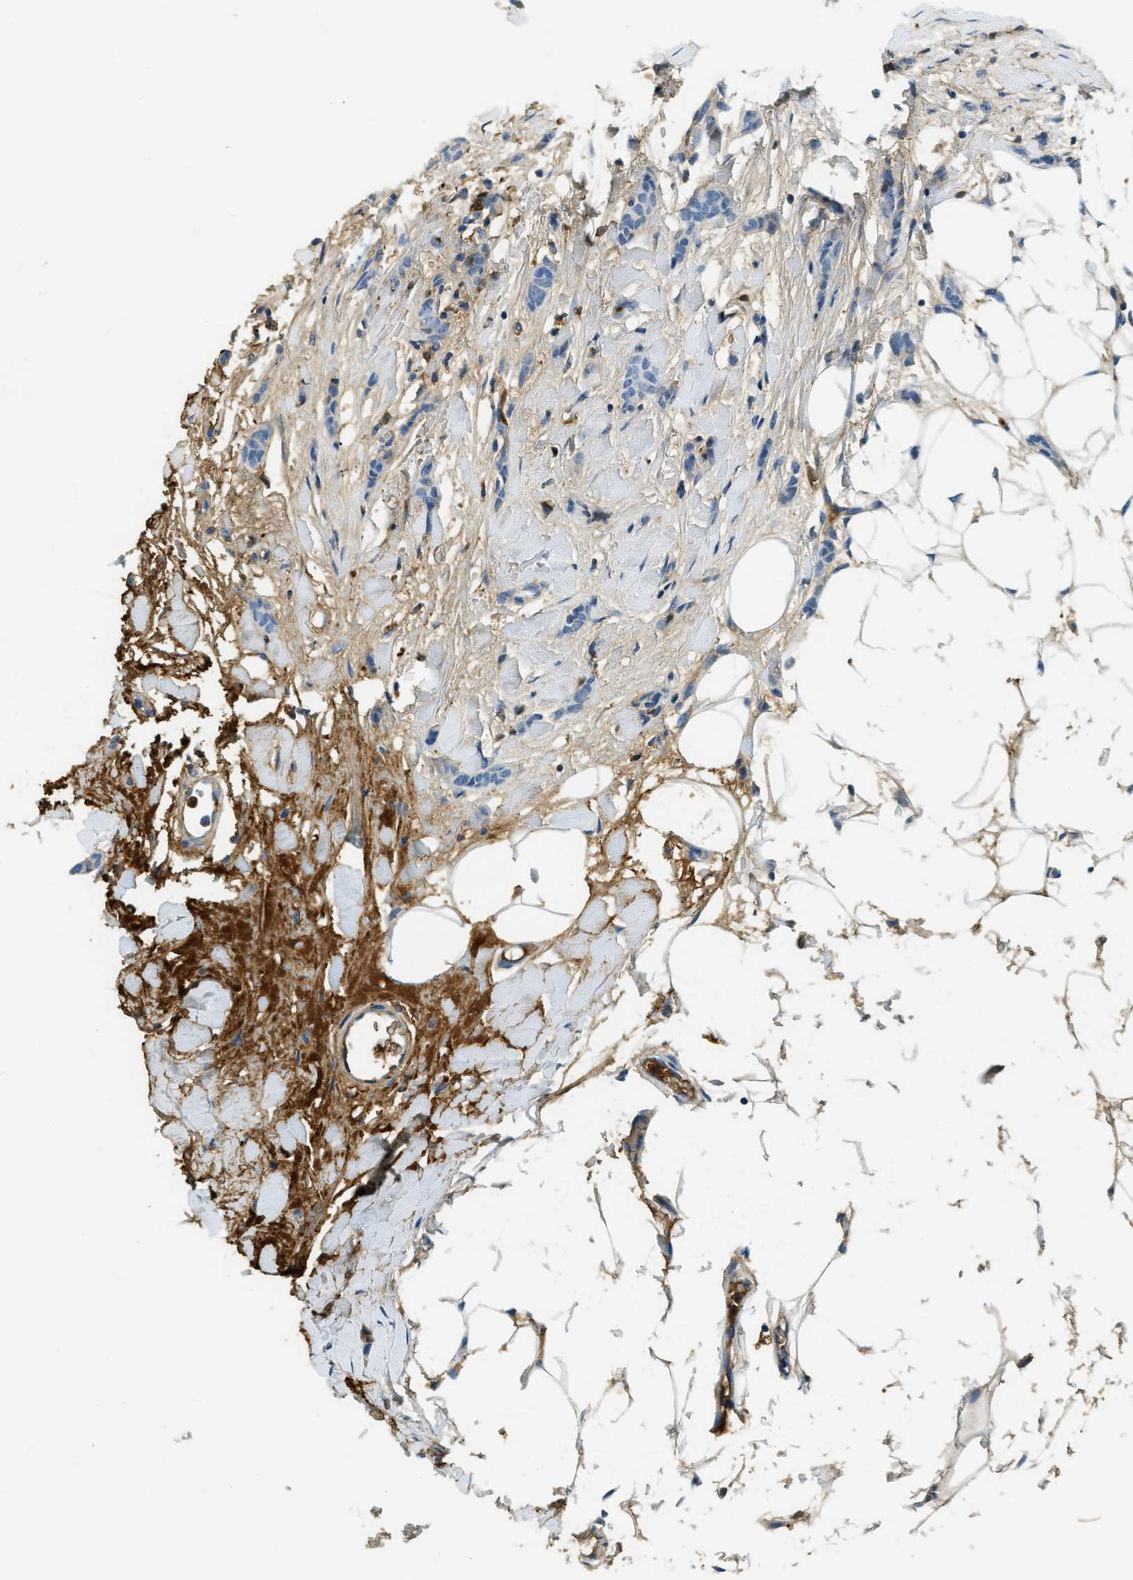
{"staining": {"intensity": "negative", "quantity": "none", "location": "none"}, "tissue": "breast cancer", "cell_type": "Tumor cells", "image_type": "cancer", "snomed": [{"axis": "morphology", "description": "Lobular carcinoma"}, {"axis": "topography", "description": "Skin"}, {"axis": "topography", "description": "Breast"}], "caption": "Immunohistochemistry image of human breast cancer (lobular carcinoma) stained for a protein (brown), which reveals no staining in tumor cells.", "gene": "PRTN3", "patient": {"sex": "female", "age": 46}}